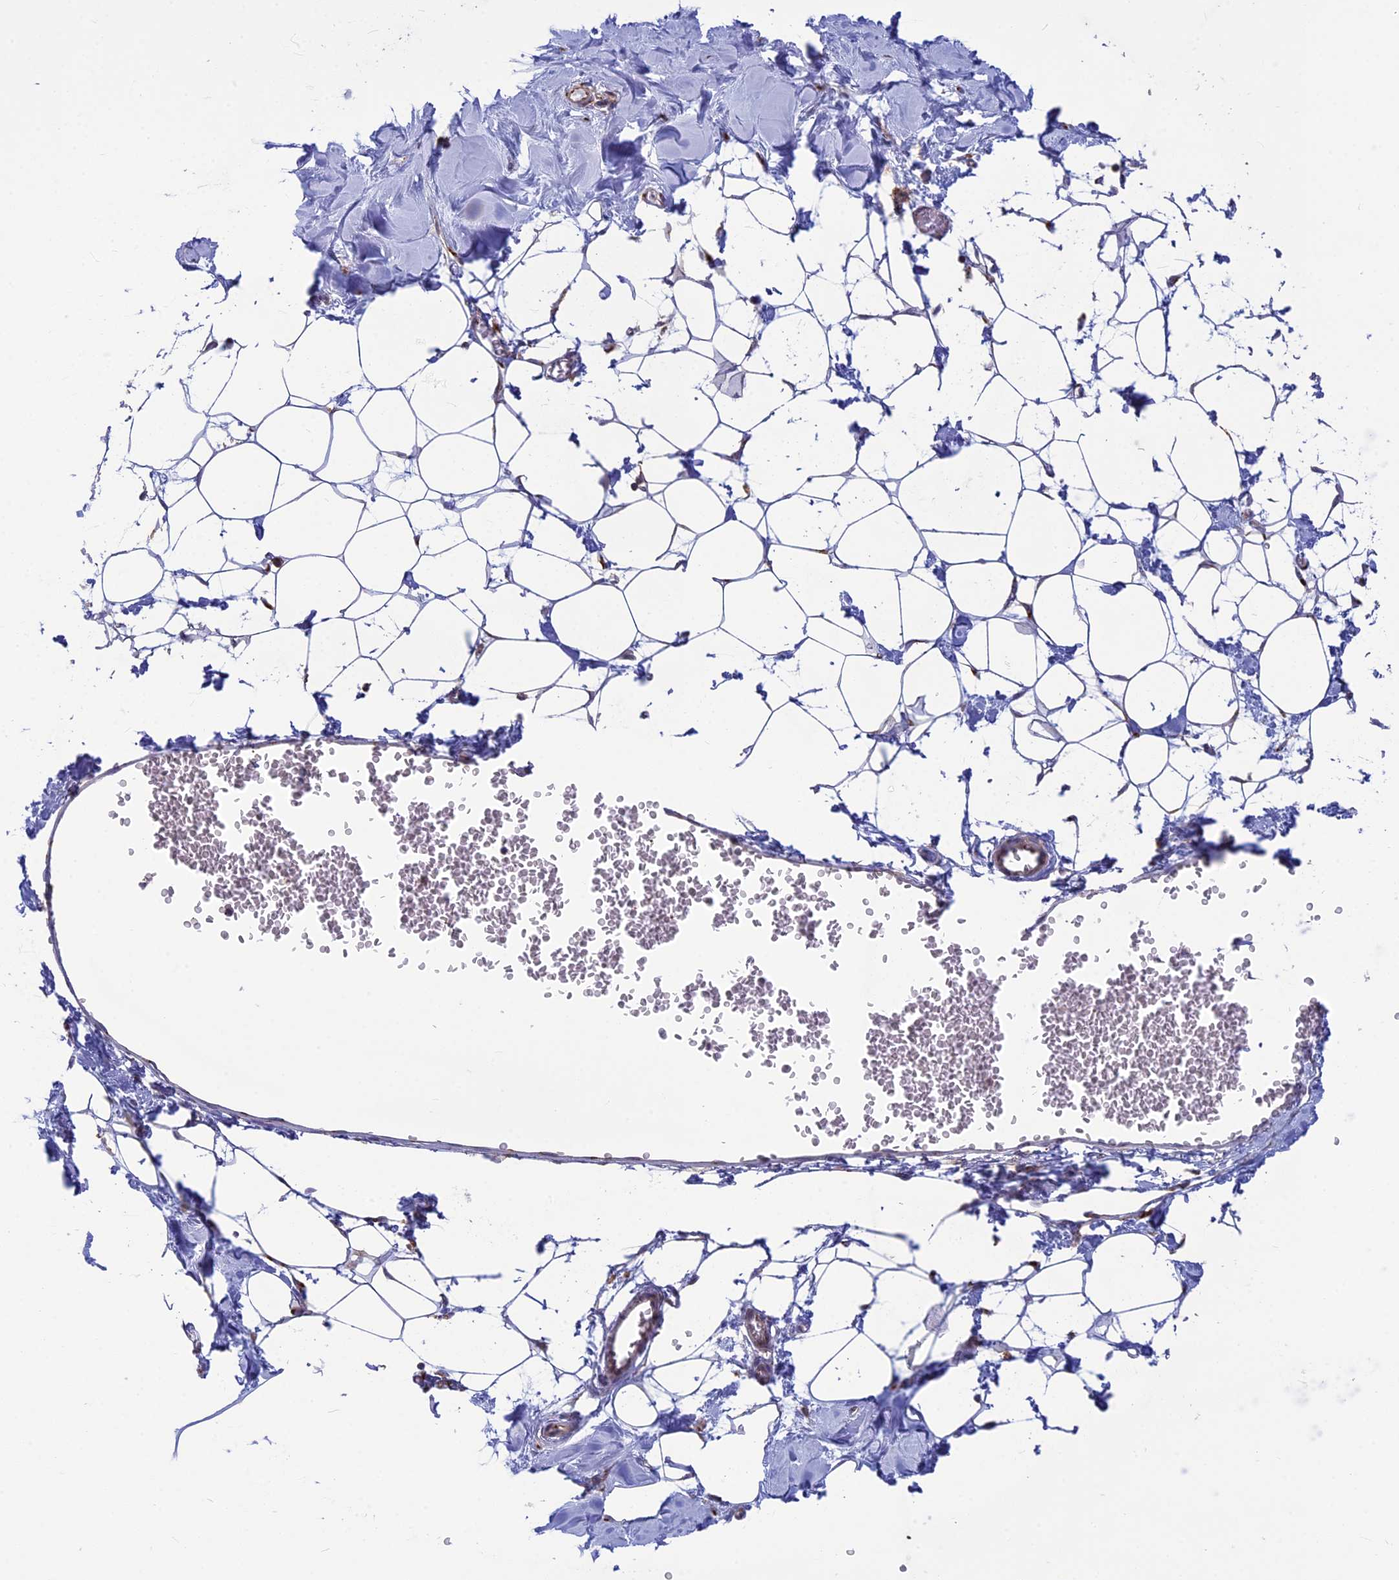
{"staining": {"intensity": "negative", "quantity": "none", "location": "none"}, "tissue": "breast", "cell_type": "Adipocytes", "image_type": "normal", "snomed": [{"axis": "morphology", "description": "Normal tissue, NOS"}, {"axis": "topography", "description": "Breast"}], "caption": "Image shows no protein expression in adipocytes of normal breast. Brightfield microscopy of IHC stained with DAB (brown) and hematoxylin (blue), captured at high magnification.", "gene": "CLINT1", "patient": {"sex": "female", "age": 27}}